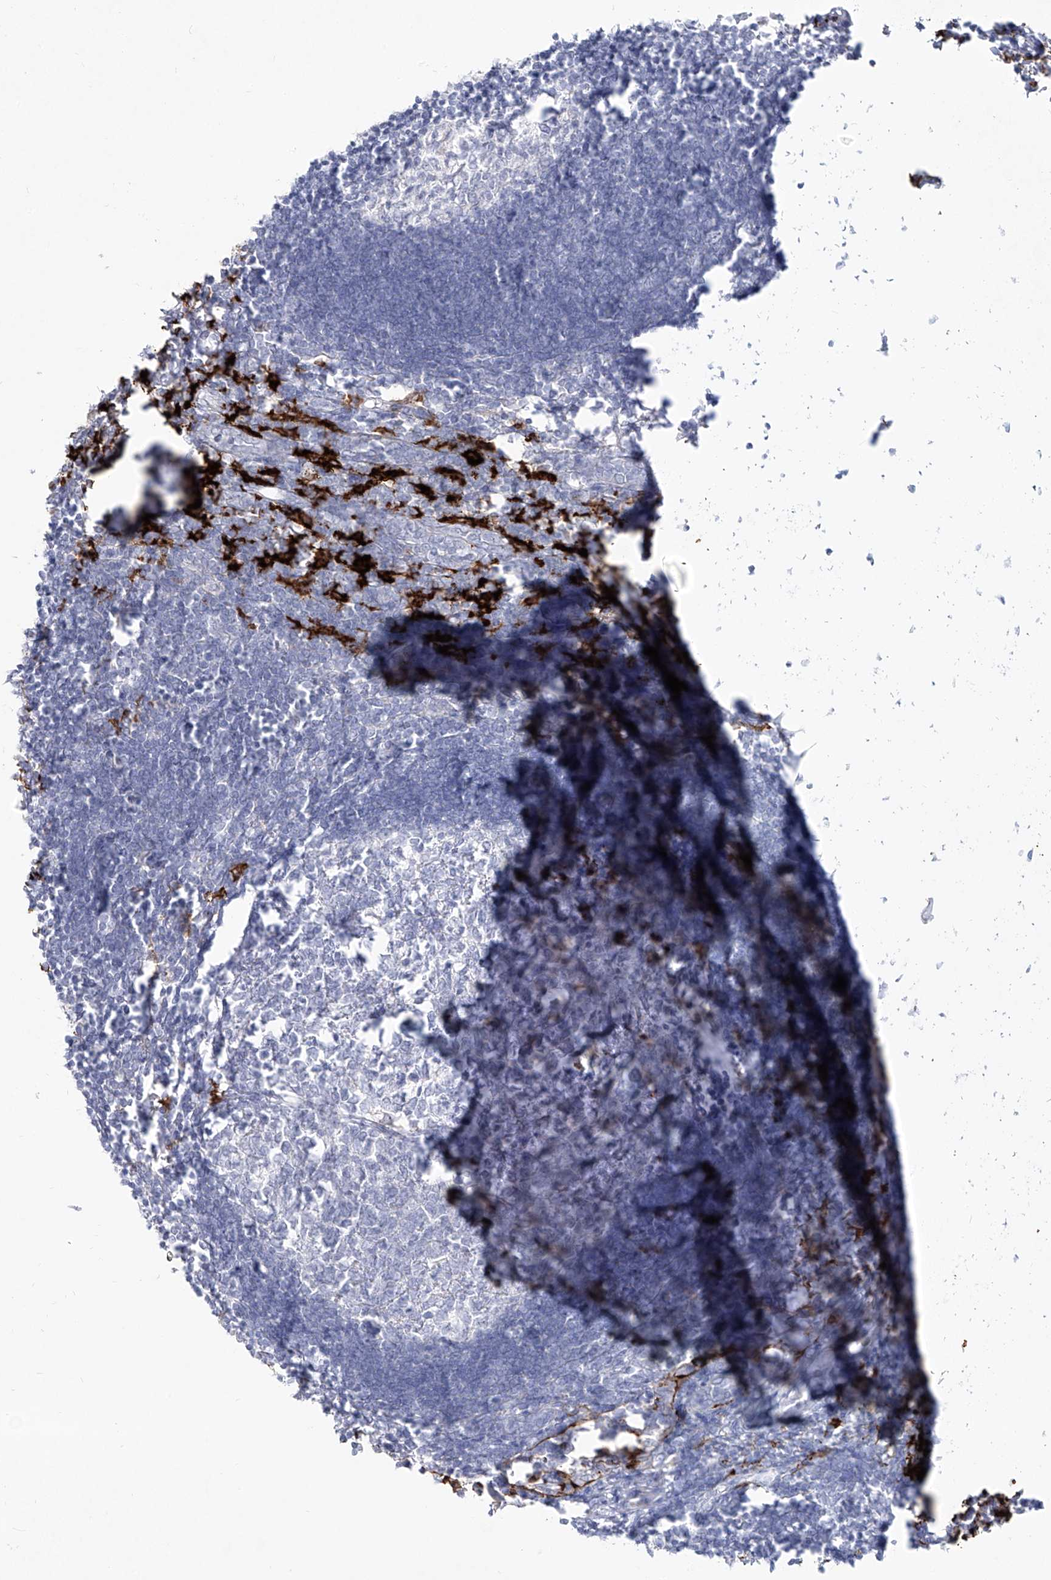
{"staining": {"intensity": "negative", "quantity": "none", "location": "none"}, "tissue": "lymph node", "cell_type": "Germinal center cells", "image_type": "normal", "snomed": [{"axis": "morphology", "description": "Normal tissue, NOS"}, {"axis": "morphology", "description": "Malignant melanoma, Metastatic site"}, {"axis": "topography", "description": "Lymph node"}], "caption": "This micrograph is of normal lymph node stained with IHC to label a protein in brown with the nuclei are counter-stained blue. There is no expression in germinal center cells. Brightfield microscopy of immunohistochemistry (IHC) stained with DAB (brown) and hematoxylin (blue), captured at high magnification.", "gene": "CD209", "patient": {"sex": "male", "age": 41}}